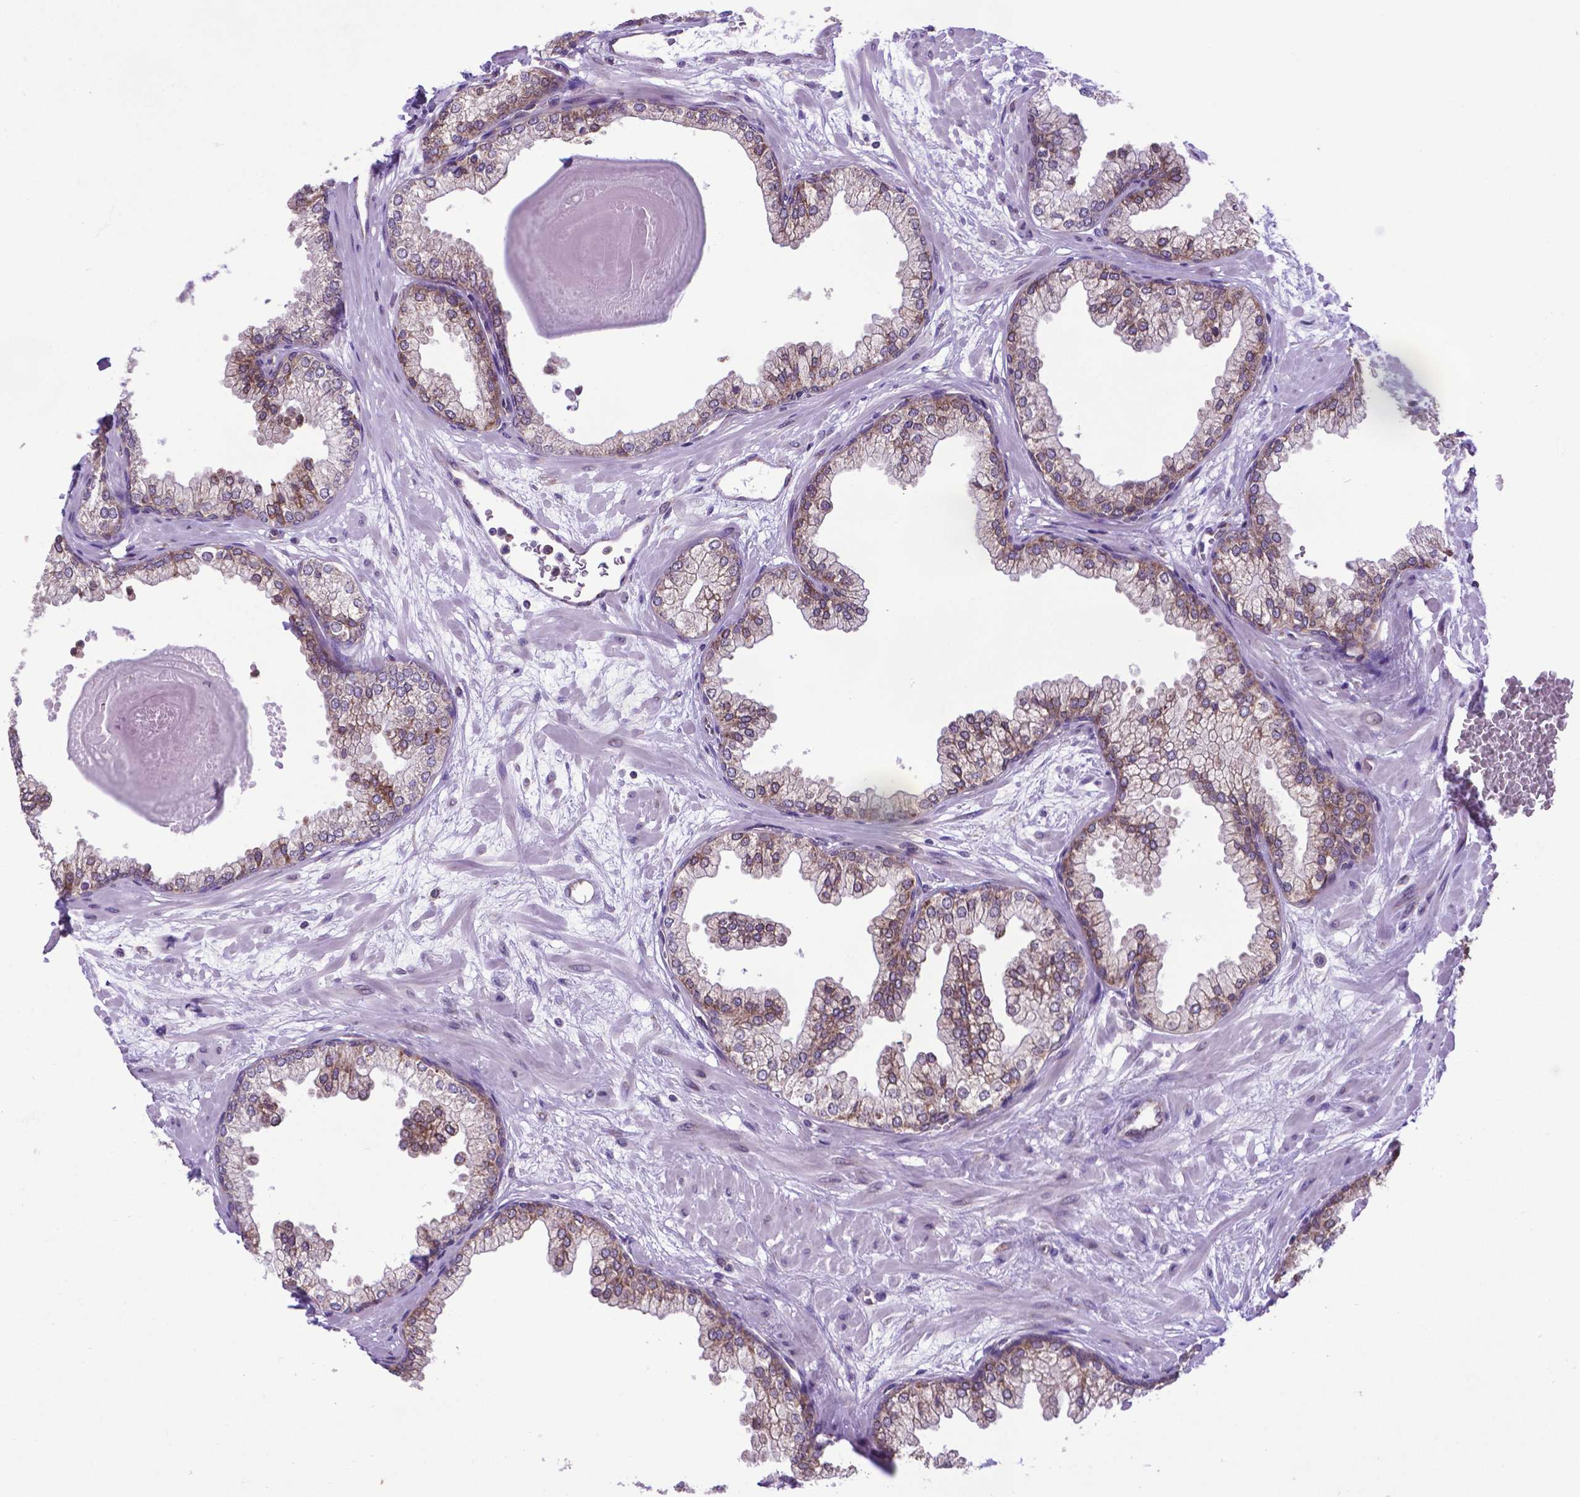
{"staining": {"intensity": "moderate", "quantity": "<25%", "location": "cytoplasmic/membranous"}, "tissue": "prostate", "cell_type": "Glandular cells", "image_type": "normal", "snomed": [{"axis": "morphology", "description": "Normal tissue, NOS"}, {"axis": "topography", "description": "Prostate"}, {"axis": "topography", "description": "Peripheral nerve tissue"}], "caption": "About <25% of glandular cells in benign prostate display moderate cytoplasmic/membranous protein expression as visualized by brown immunohistochemical staining.", "gene": "ENSG00000269590", "patient": {"sex": "male", "age": 61}}